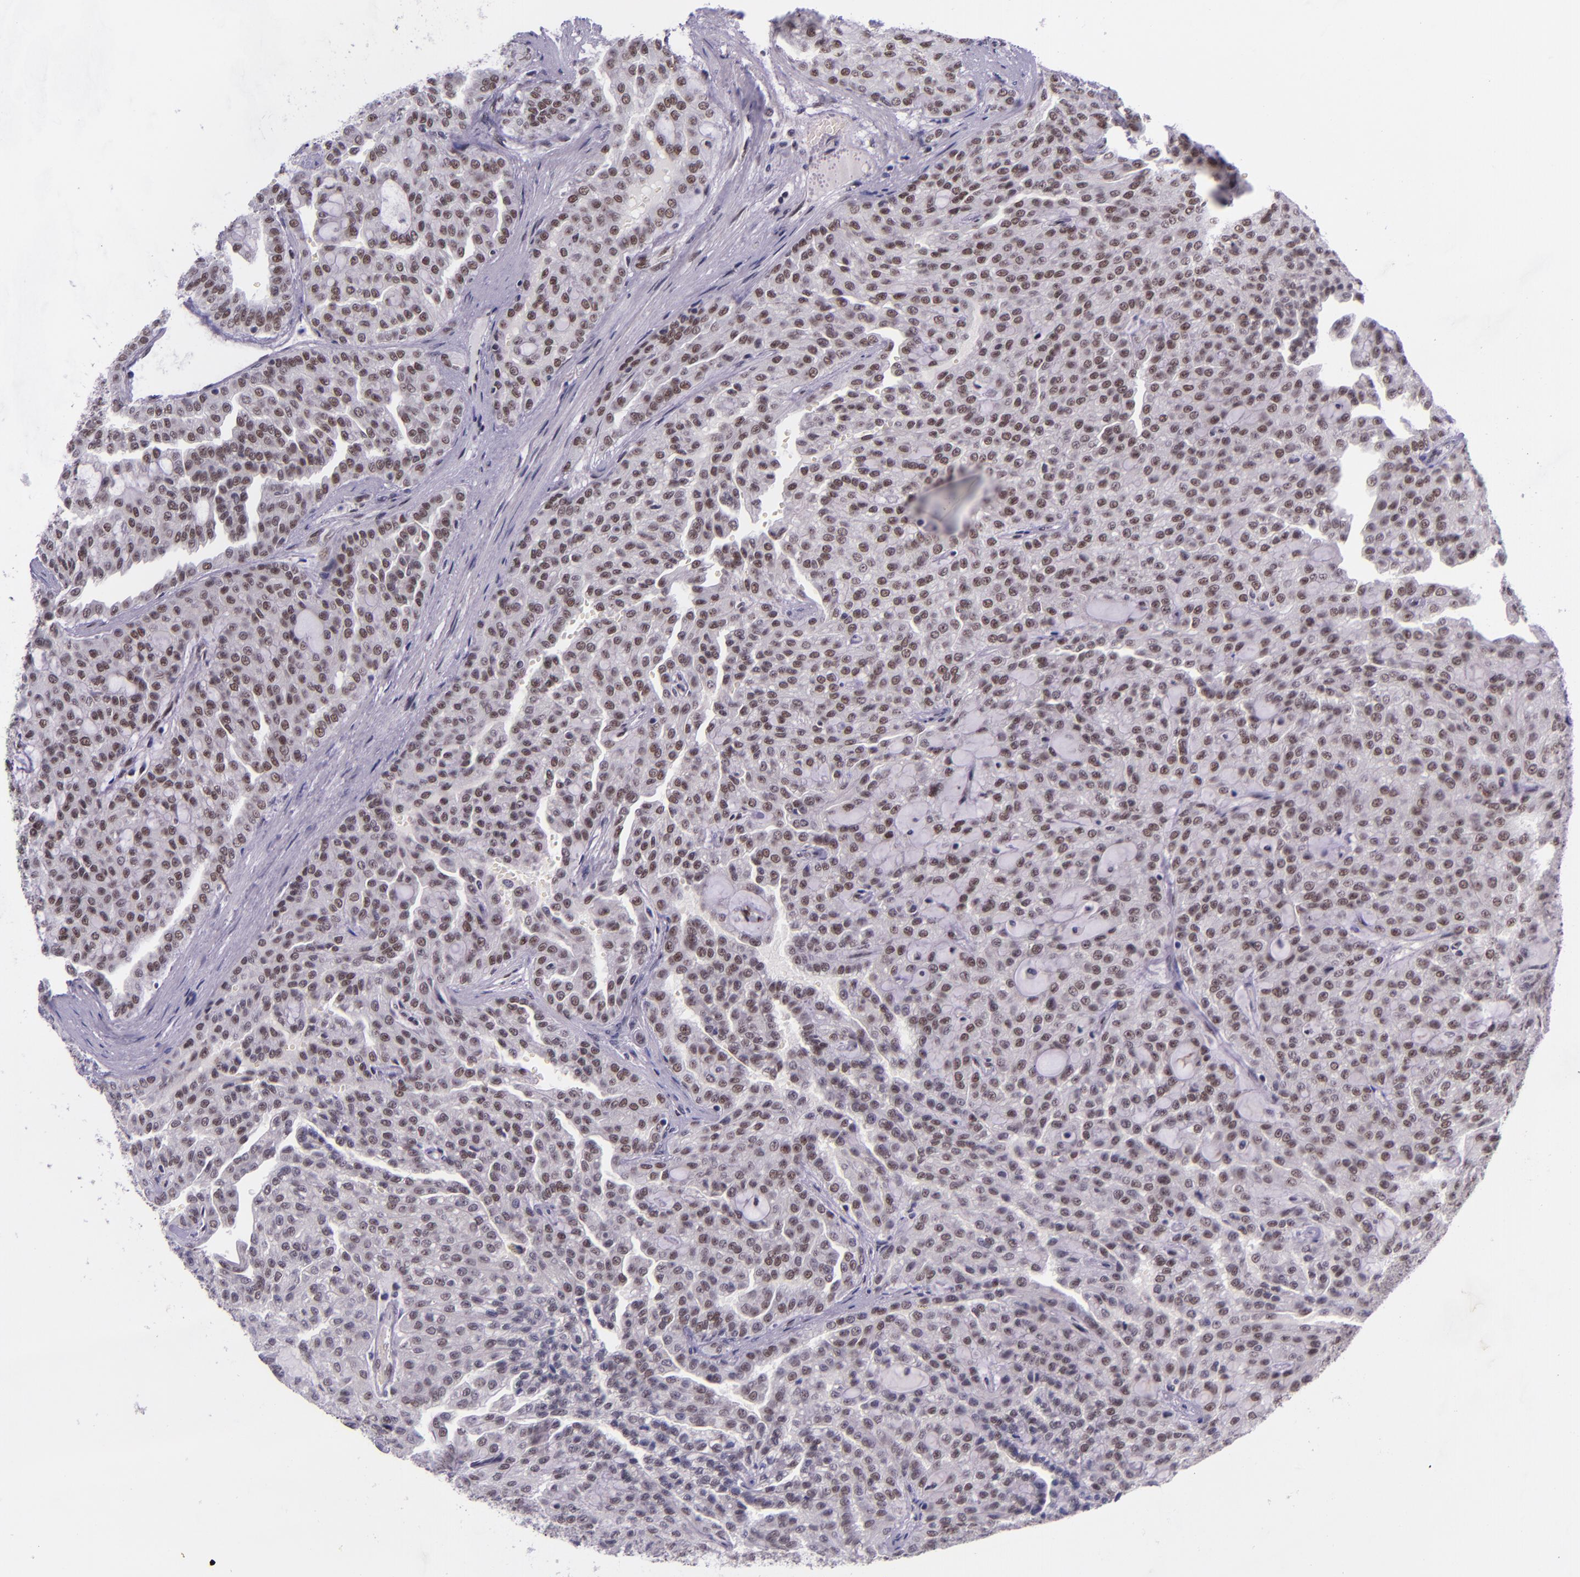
{"staining": {"intensity": "weak", "quantity": "25%-75%", "location": "nuclear"}, "tissue": "renal cancer", "cell_type": "Tumor cells", "image_type": "cancer", "snomed": [{"axis": "morphology", "description": "Adenocarcinoma, NOS"}, {"axis": "topography", "description": "Kidney"}], "caption": "A photomicrograph of renal cancer (adenocarcinoma) stained for a protein displays weak nuclear brown staining in tumor cells.", "gene": "GPKOW", "patient": {"sex": "male", "age": 63}}